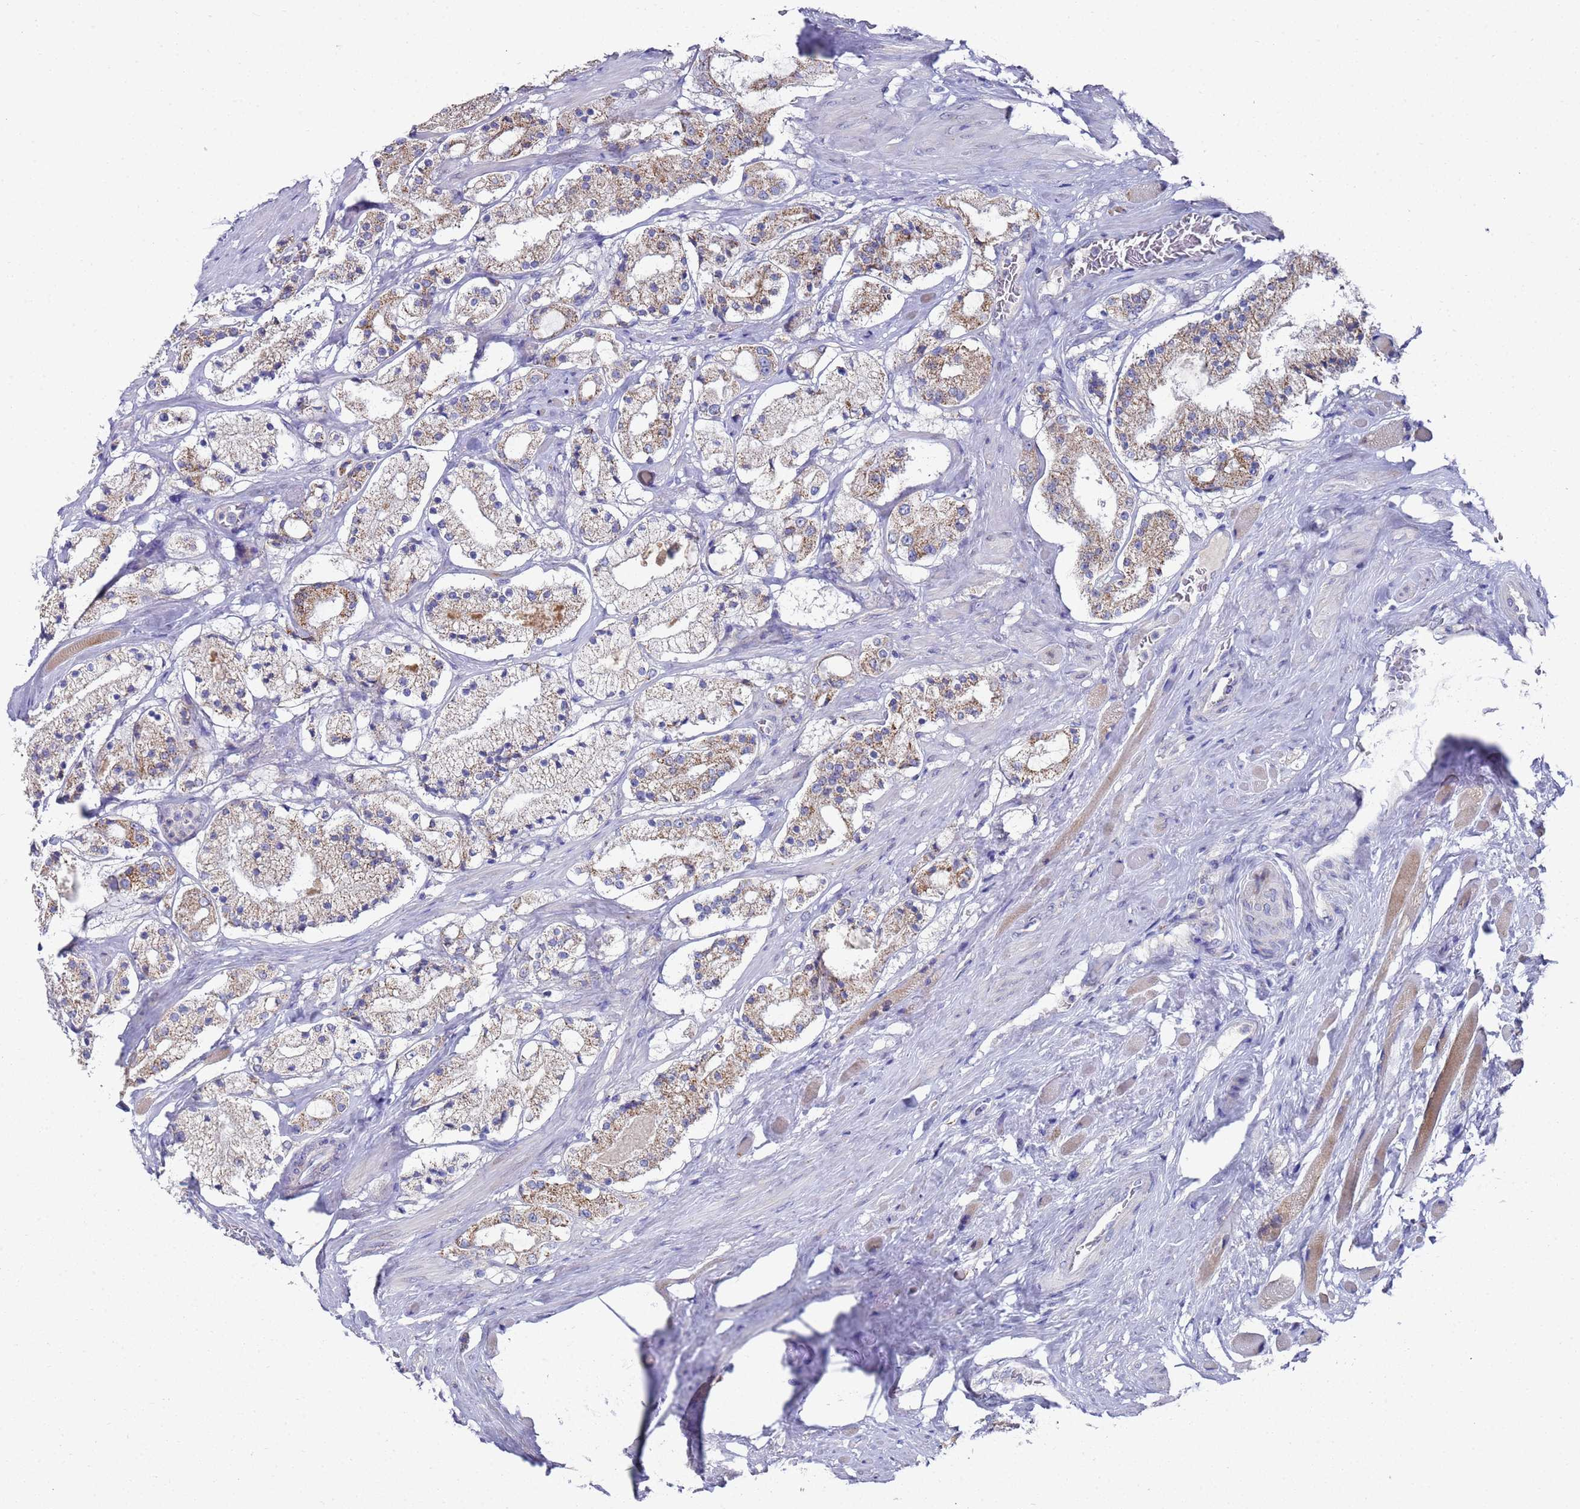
{"staining": {"intensity": "moderate", "quantity": "25%-75%", "location": "cytoplasmic/membranous"}, "tissue": "prostate cancer", "cell_type": "Tumor cells", "image_type": "cancer", "snomed": [{"axis": "morphology", "description": "Adenocarcinoma, High grade"}, {"axis": "topography", "description": "Prostate"}], "caption": "Tumor cells display moderate cytoplasmic/membranous positivity in about 25%-75% of cells in prostate cancer.", "gene": "NPEPPS", "patient": {"sex": "male", "age": 64}}